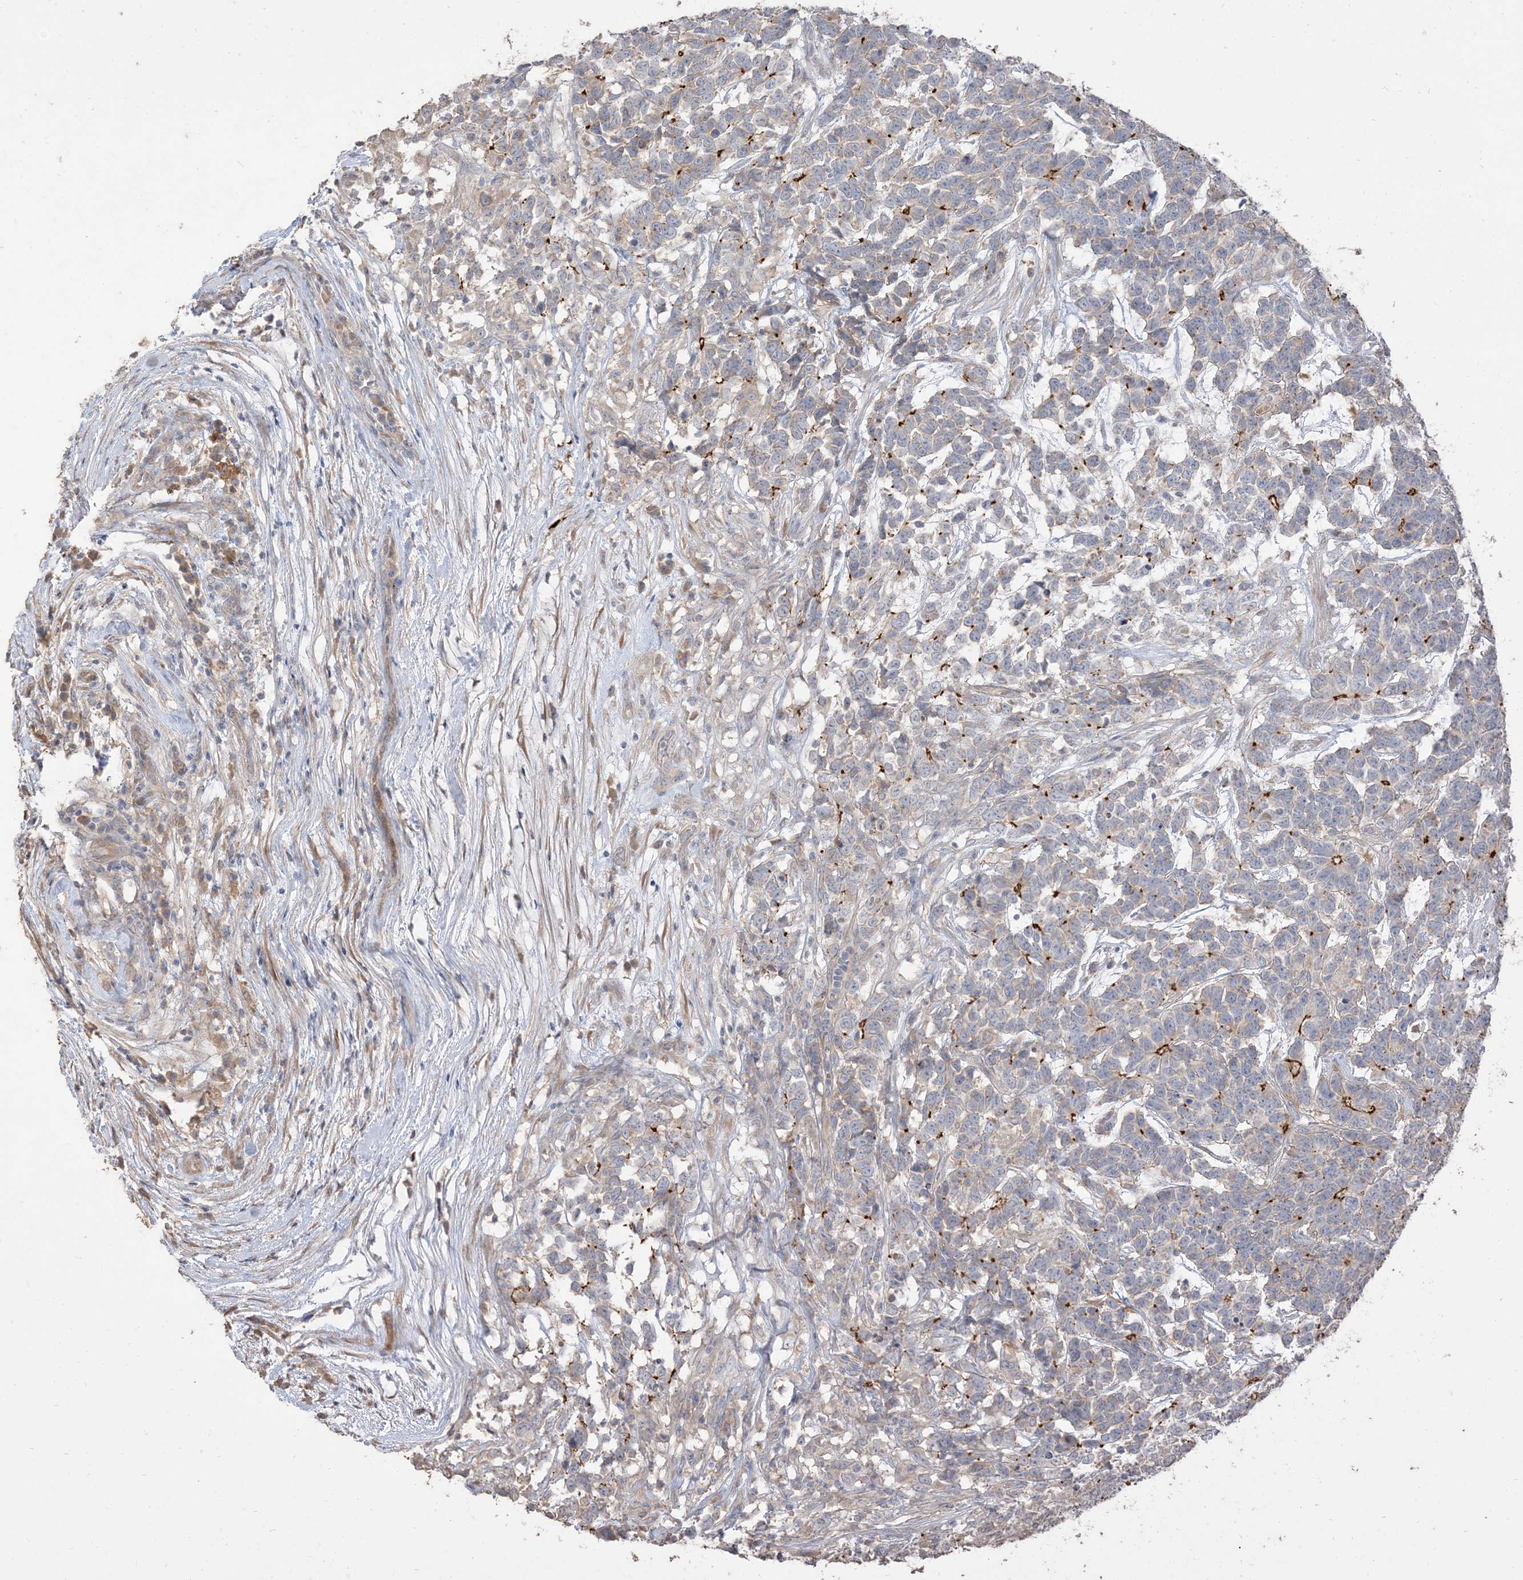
{"staining": {"intensity": "strong", "quantity": "<25%", "location": "cytoplasmic/membranous"}, "tissue": "testis cancer", "cell_type": "Tumor cells", "image_type": "cancer", "snomed": [{"axis": "morphology", "description": "Carcinoma, Embryonal, NOS"}, {"axis": "topography", "description": "Testis"}], "caption": "Protein staining displays strong cytoplasmic/membranous staining in about <25% of tumor cells in testis cancer (embryonal carcinoma).", "gene": "RNF175", "patient": {"sex": "male", "age": 26}}